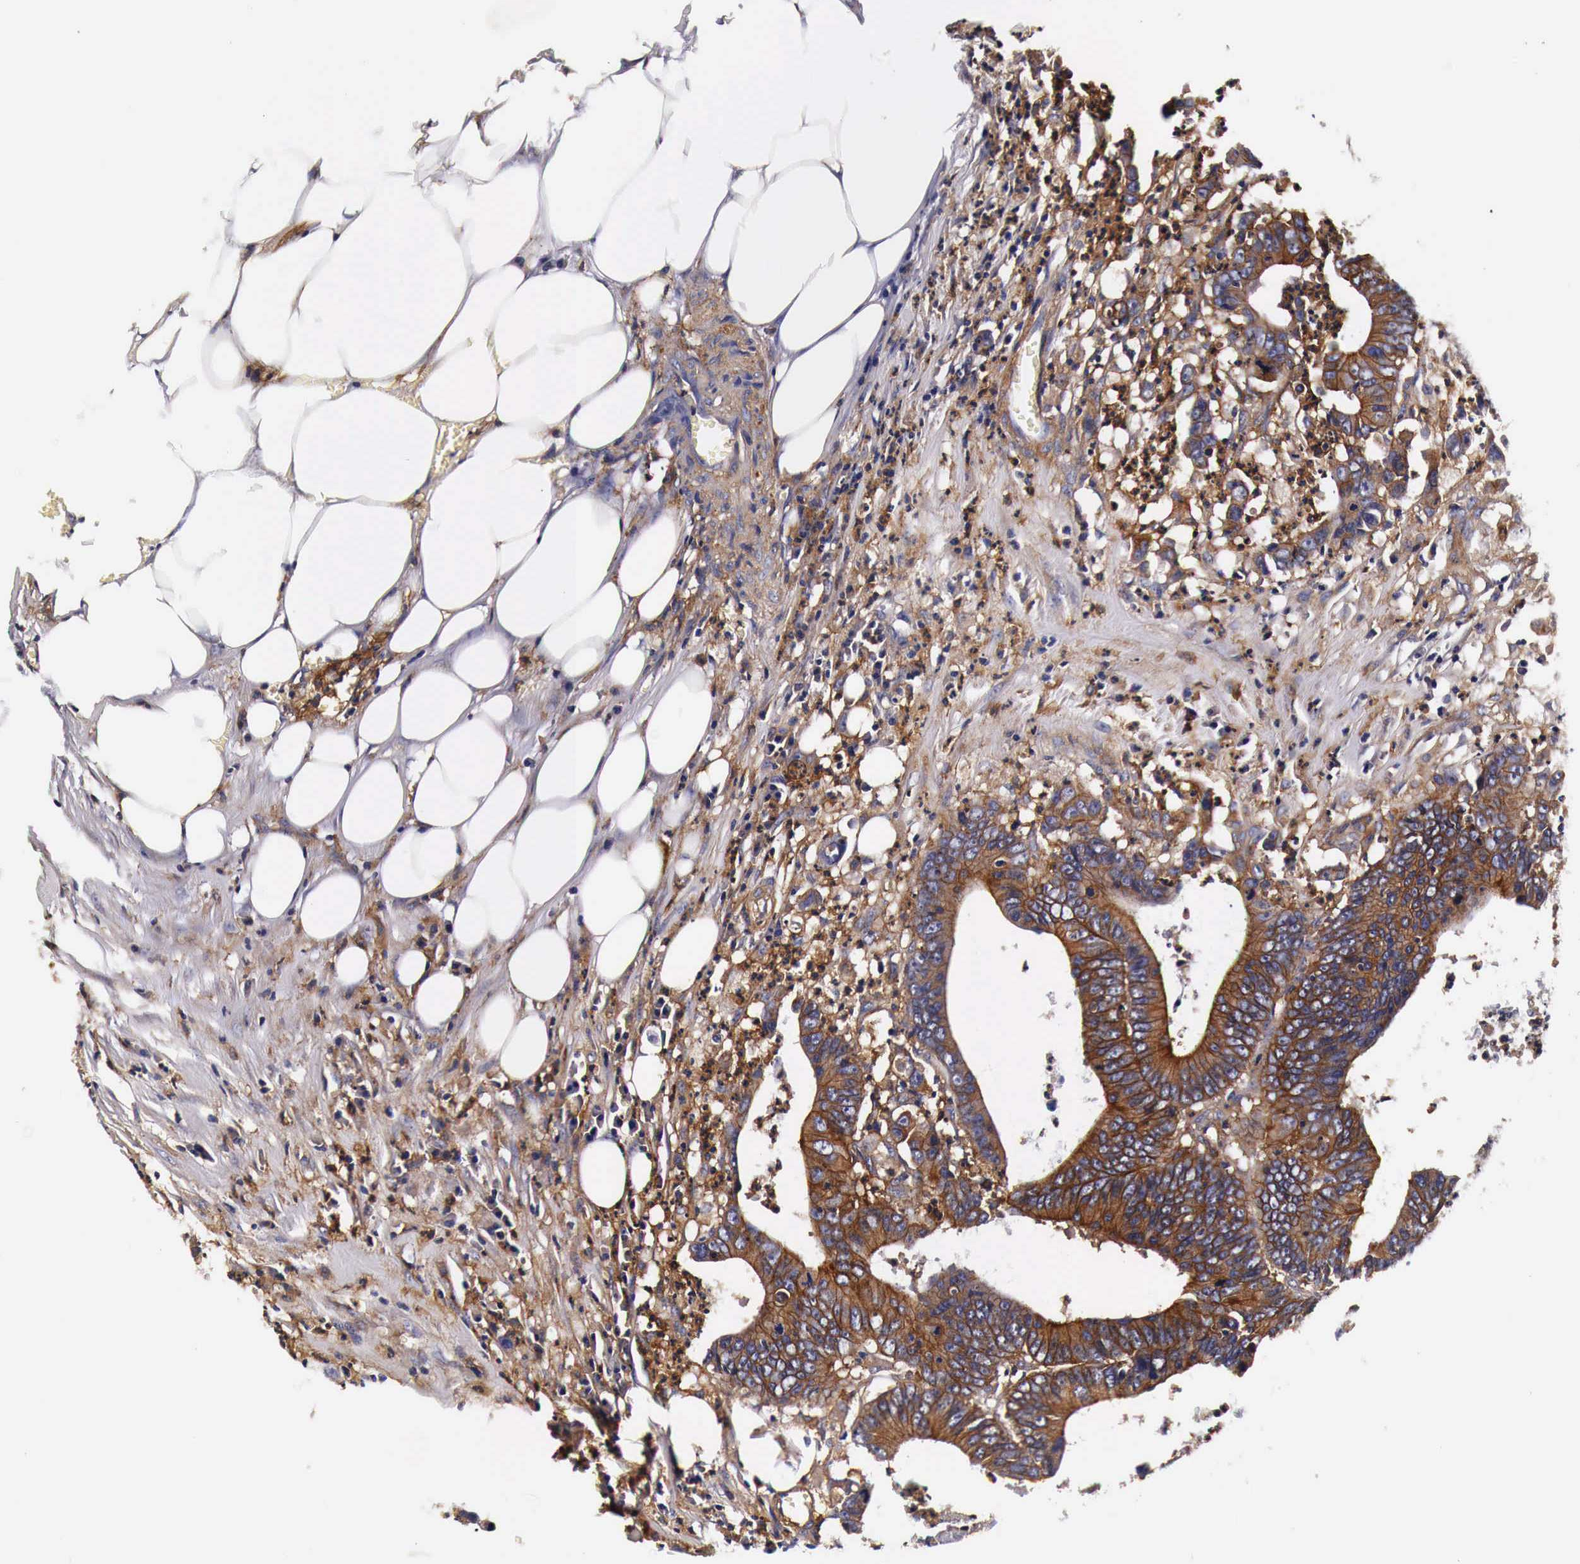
{"staining": {"intensity": "moderate", "quantity": ">75%", "location": "cytoplasmic/membranous"}, "tissue": "colorectal cancer", "cell_type": "Tumor cells", "image_type": "cancer", "snomed": [{"axis": "morphology", "description": "Adenocarcinoma, NOS"}, {"axis": "topography", "description": "Colon"}], "caption": "Adenocarcinoma (colorectal) stained for a protein (brown) exhibits moderate cytoplasmic/membranous positive expression in about >75% of tumor cells.", "gene": "RP2", "patient": {"sex": "male", "age": 55}}